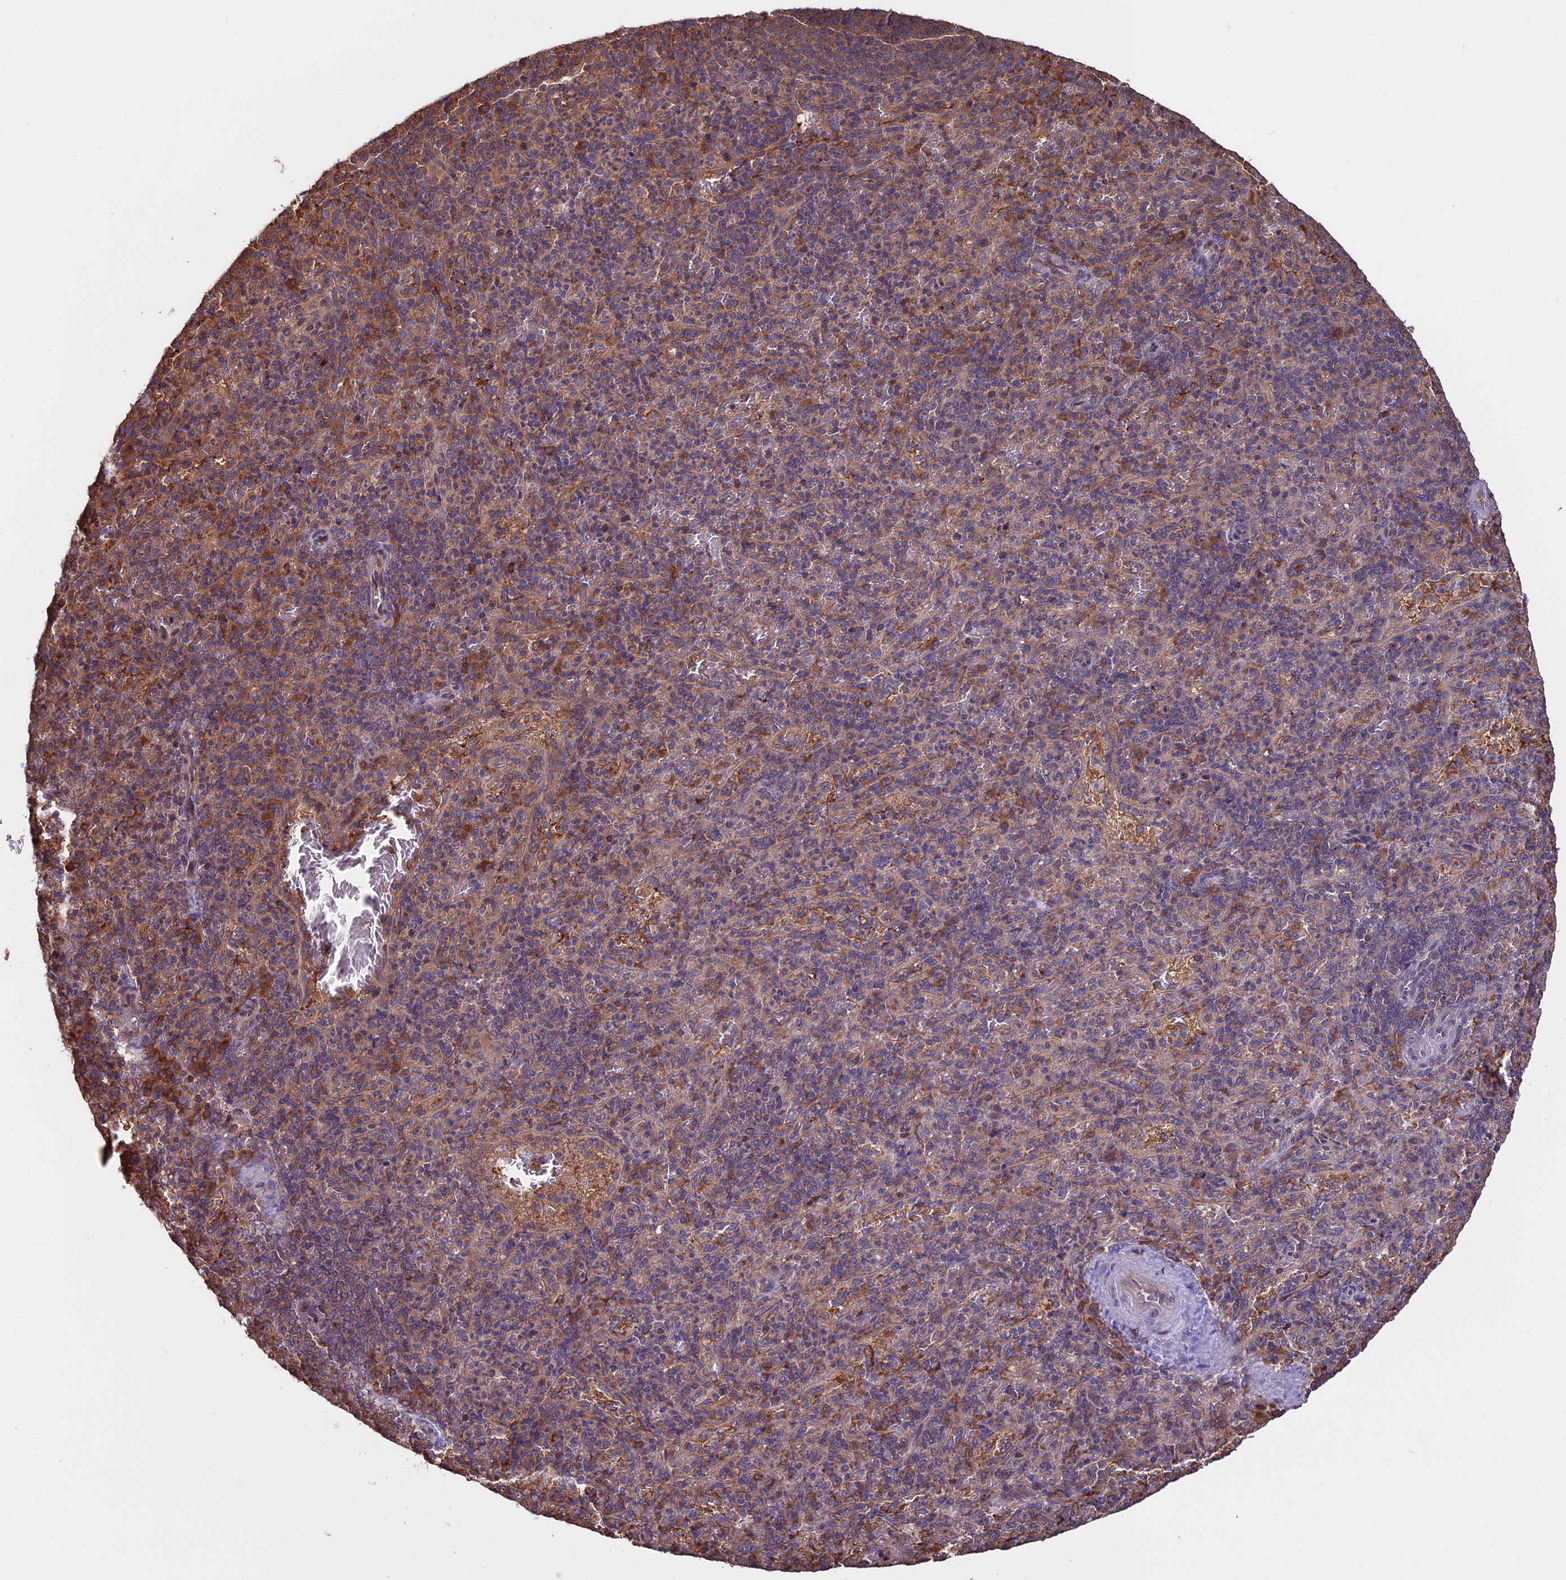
{"staining": {"intensity": "moderate", "quantity": "<25%", "location": "cytoplasmic/membranous"}, "tissue": "spleen", "cell_type": "Cells in red pulp", "image_type": "normal", "snomed": [{"axis": "morphology", "description": "Normal tissue, NOS"}, {"axis": "topography", "description": "Spleen"}], "caption": "Immunohistochemistry histopathology image of normal spleen: spleen stained using immunohistochemistry (IHC) demonstrates low levels of moderate protein expression localized specifically in the cytoplasmic/membranous of cells in red pulp, appearing as a cytoplasmic/membranous brown color.", "gene": "VWA3A", "patient": {"sex": "male", "age": 82}}